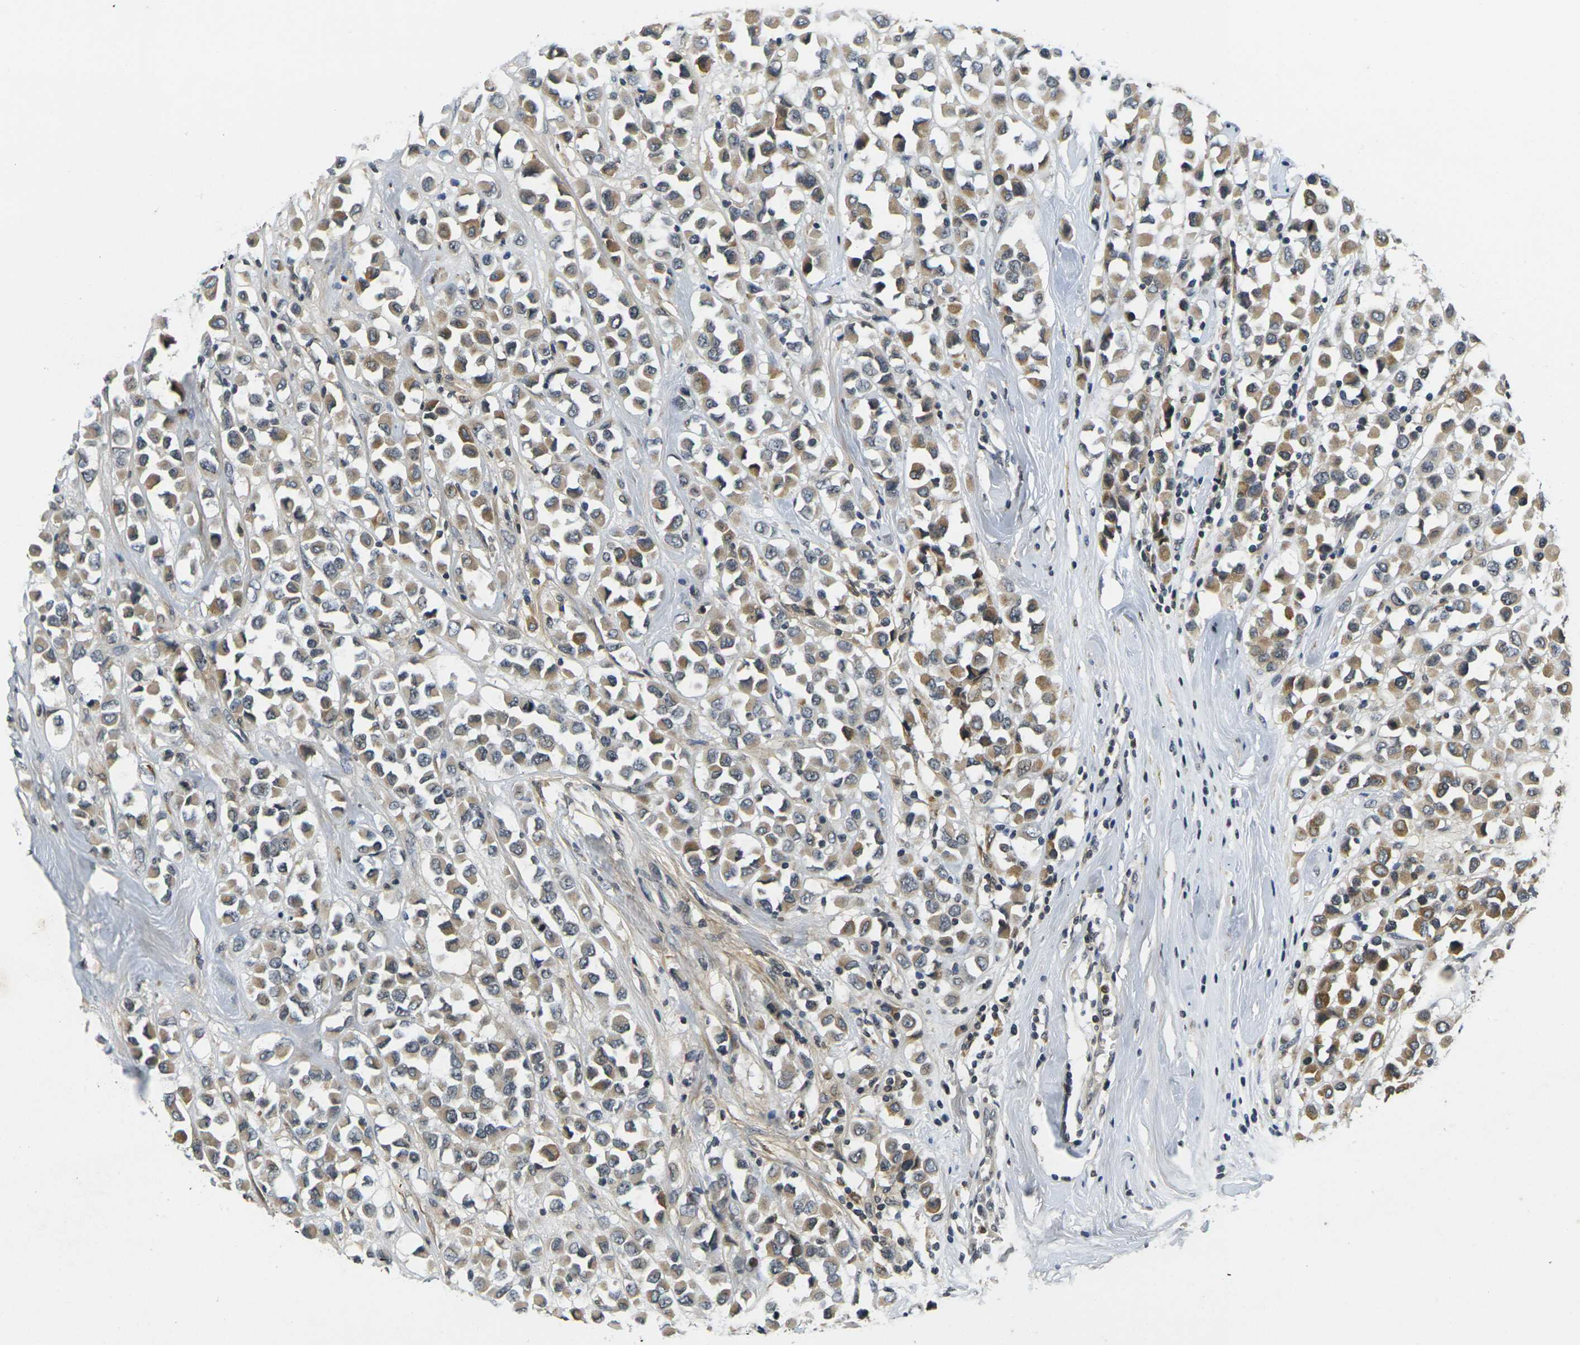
{"staining": {"intensity": "moderate", "quantity": ">75%", "location": "cytoplasmic/membranous"}, "tissue": "breast cancer", "cell_type": "Tumor cells", "image_type": "cancer", "snomed": [{"axis": "morphology", "description": "Duct carcinoma"}, {"axis": "topography", "description": "Breast"}], "caption": "Protein expression analysis of invasive ductal carcinoma (breast) demonstrates moderate cytoplasmic/membranous positivity in about >75% of tumor cells.", "gene": "C1QC", "patient": {"sex": "female", "age": 61}}